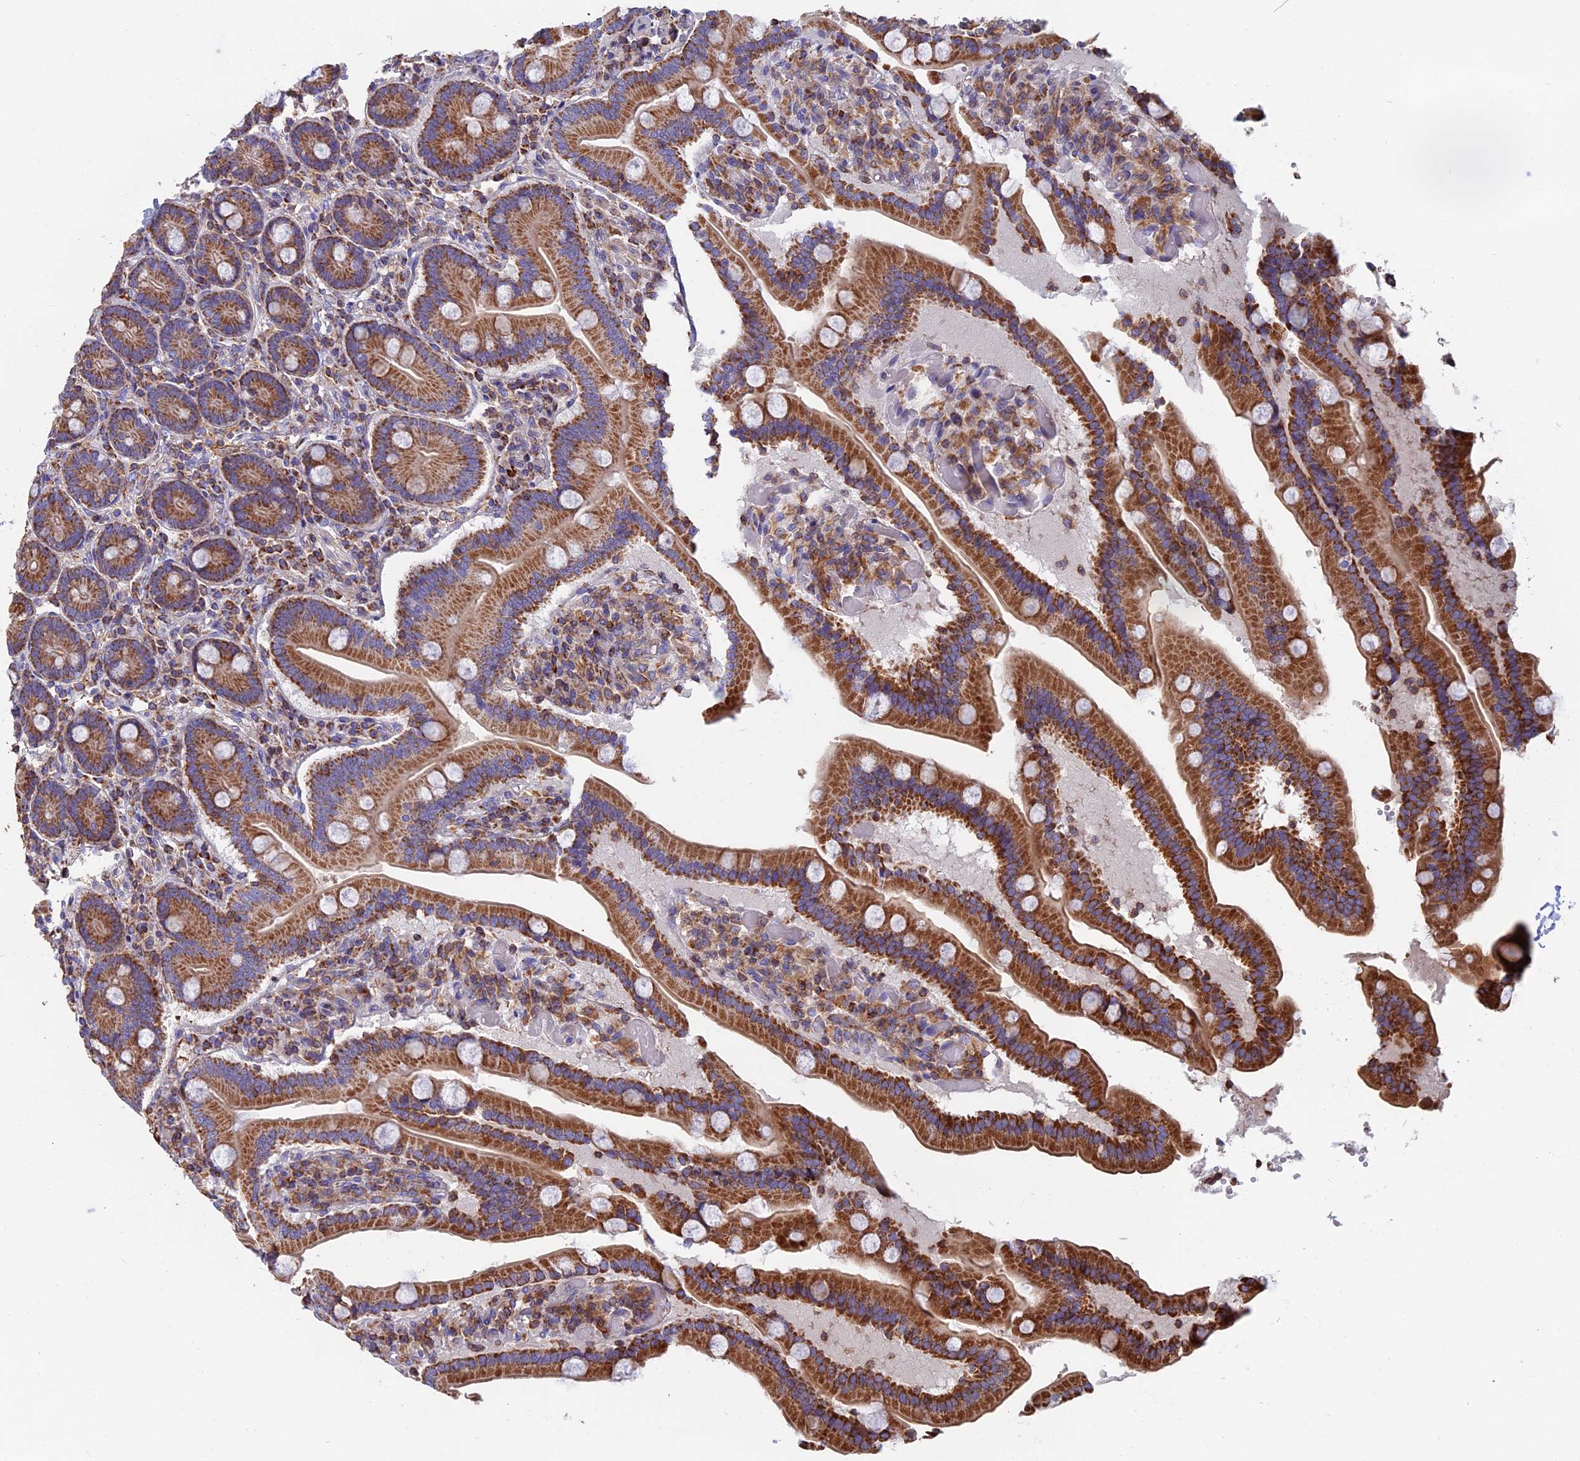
{"staining": {"intensity": "strong", "quantity": ">75%", "location": "cytoplasmic/membranous"}, "tissue": "duodenum", "cell_type": "Glandular cells", "image_type": "normal", "snomed": [{"axis": "morphology", "description": "Normal tissue, NOS"}, {"axis": "topography", "description": "Duodenum"}], "caption": "Brown immunohistochemical staining in benign duodenum exhibits strong cytoplasmic/membranous staining in about >75% of glandular cells.", "gene": "HSD17B8", "patient": {"sex": "female", "age": 62}}